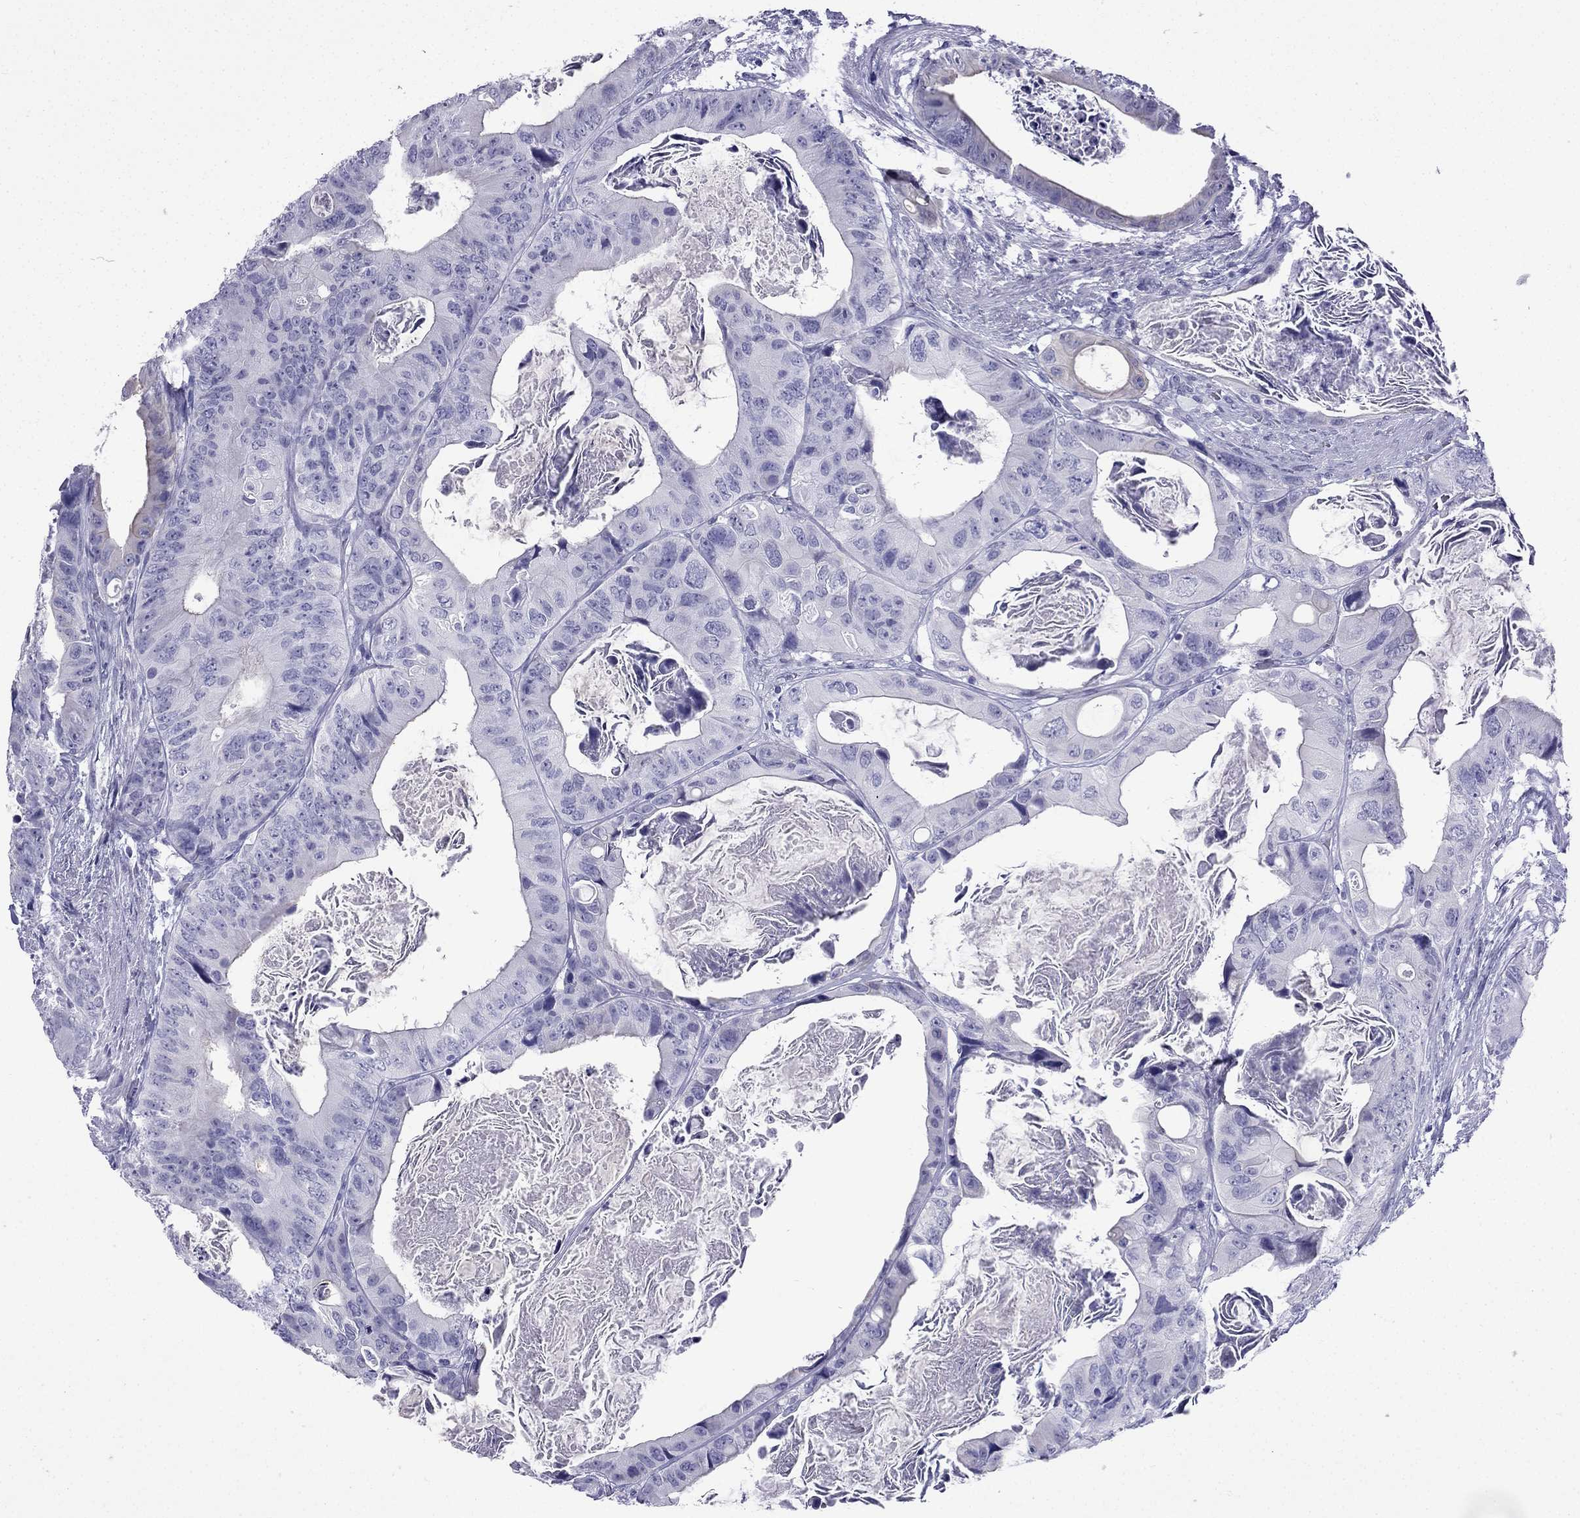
{"staining": {"intensity": "negative", "quantity": "none", "location": "none"}, "tissue": "colorectal cancer", "cell_type": "Tumor cells", "image_type": "cancer", "snomed": [{"axis": "morphology", "description": "Adenocarcinoma, NOS"}, {"axis": "topography", "description": "Rectum"}], "caption": "Photomicrograph shows no significant protein expression in tumor cells of colorectal adenocarcinoma.", "gene": "GJA8", "patient": {"sex": "male", "age": 64}}